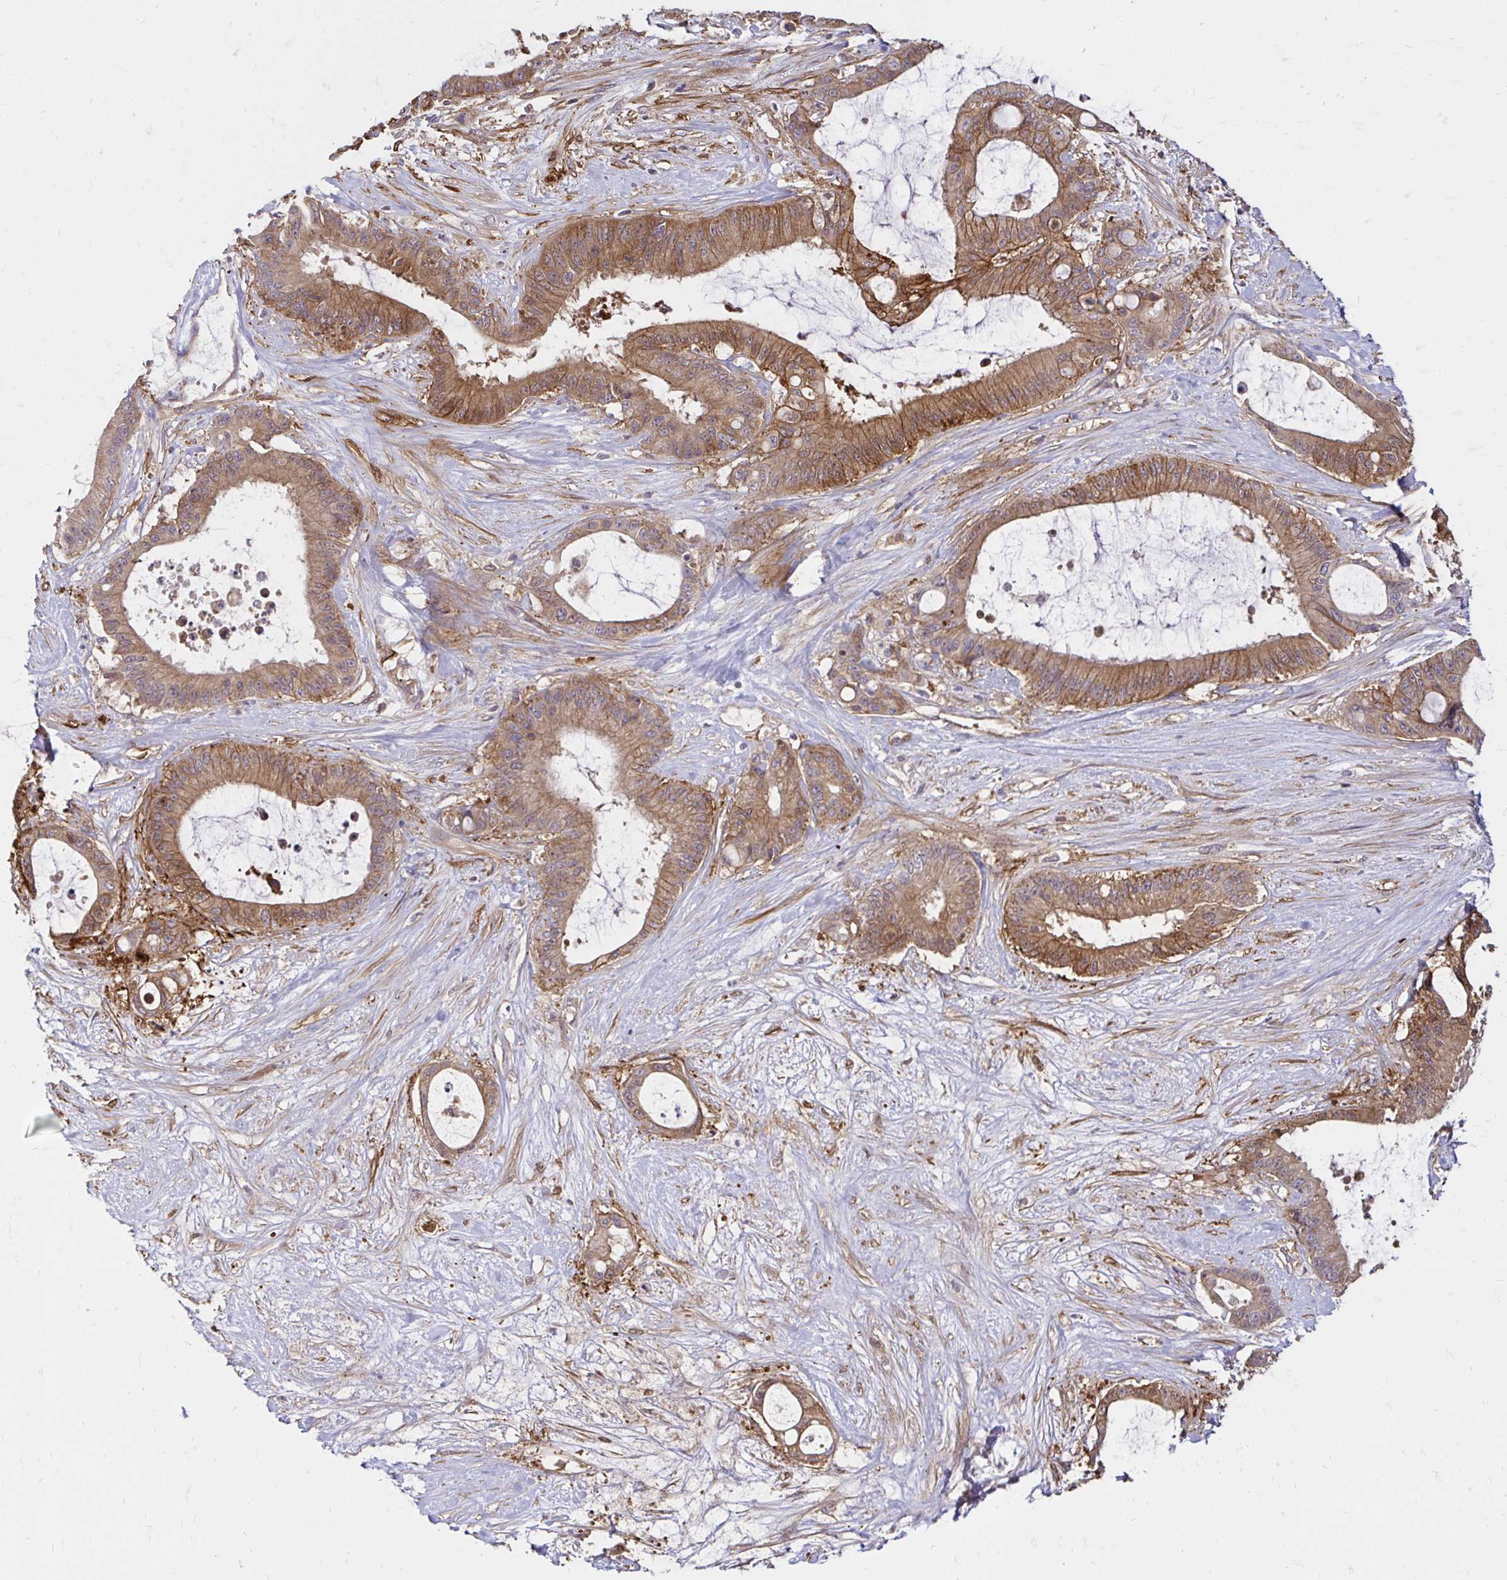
{"staining": {"intensity": "moderate", "quantity": ">75%", "location": "cytoplasmic/membranous"}, "tissue": "liver cancer", "cell_type": "Tumor cells", "image_type": "cancer", "snomed": [{"axis": "morphology", "description": "Normal tissue, NOS"}, {"axis": "morphology", "description": "Cholangiocarcinoma"}, {"axis": "topography", "description": "Liver"}, {"axis": "topography", "description": "Peripheral nerve tissue"}], "caption": "A brown stain shows moderate cytoplasmic/membranous staining of a protein in human cholangiocarcinoma (liver) tumor cells. (brown staining indicates protein expression, while blue staining denotes nuclei).", "gene": "ITGA2", "patient": {"sex": "female", "age": 73}}